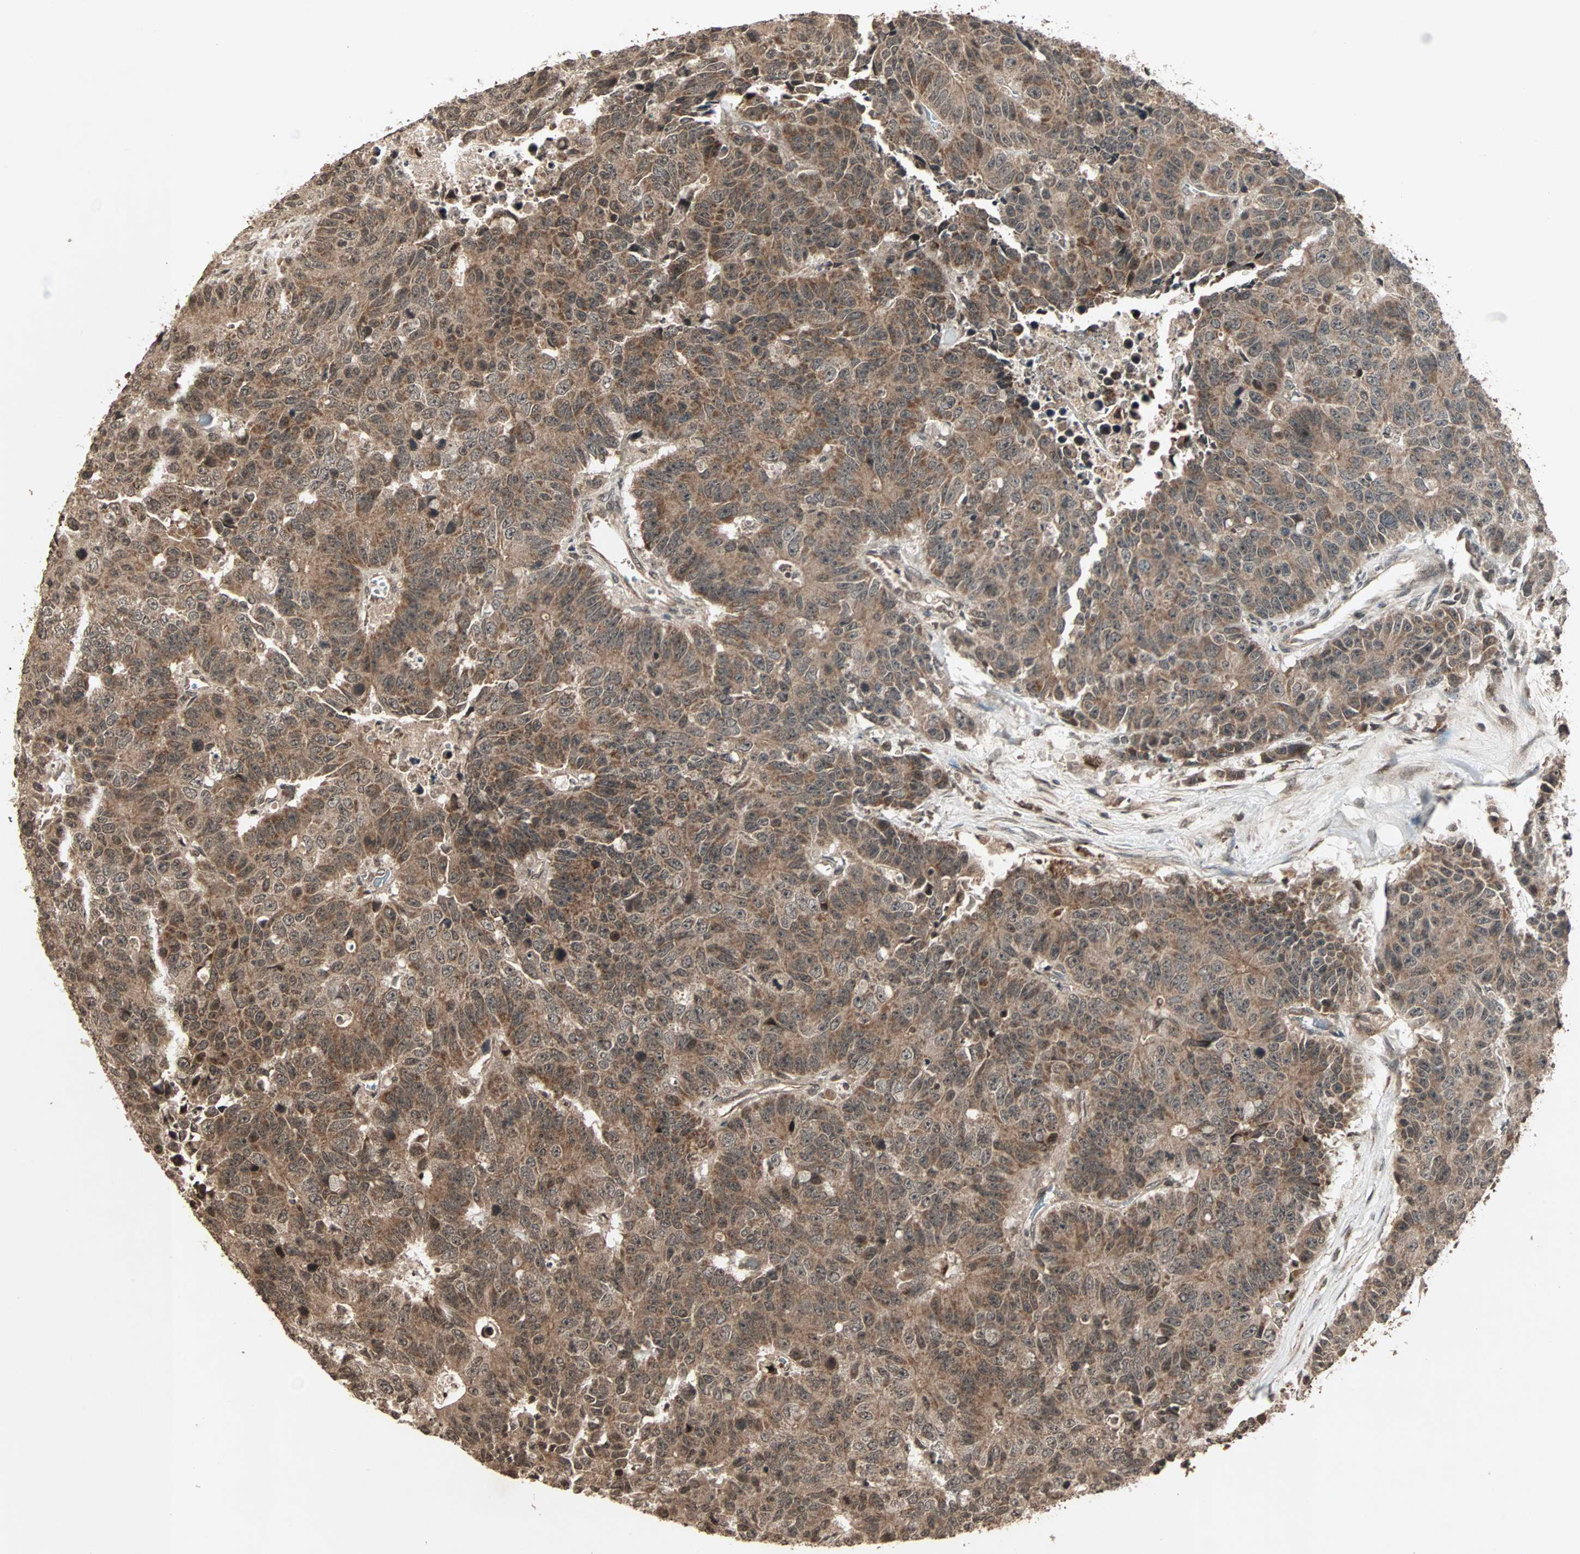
{"staining": {"intensity": "moderate", "quantity": ">75%", "location": "cytoplasmic/membranous"}, "tissue": "colorectal cancer", "cell_type": "Tumor cells", "image_type": "cancer", "snomed": [{"axis": "morphology", "description": "Adenocarcinoma, NOS"}, {"axis": "topography", "description": "Colon"}], "caption": "Adenocarcinoma (colorectal) tissue reveals moderate cytoplasmic/membranous expression in about >75% of tumor cells, visualized by immunohistochemistry.", "gene": "RFFL", "patient": {"sex": "female", "age": 86}}